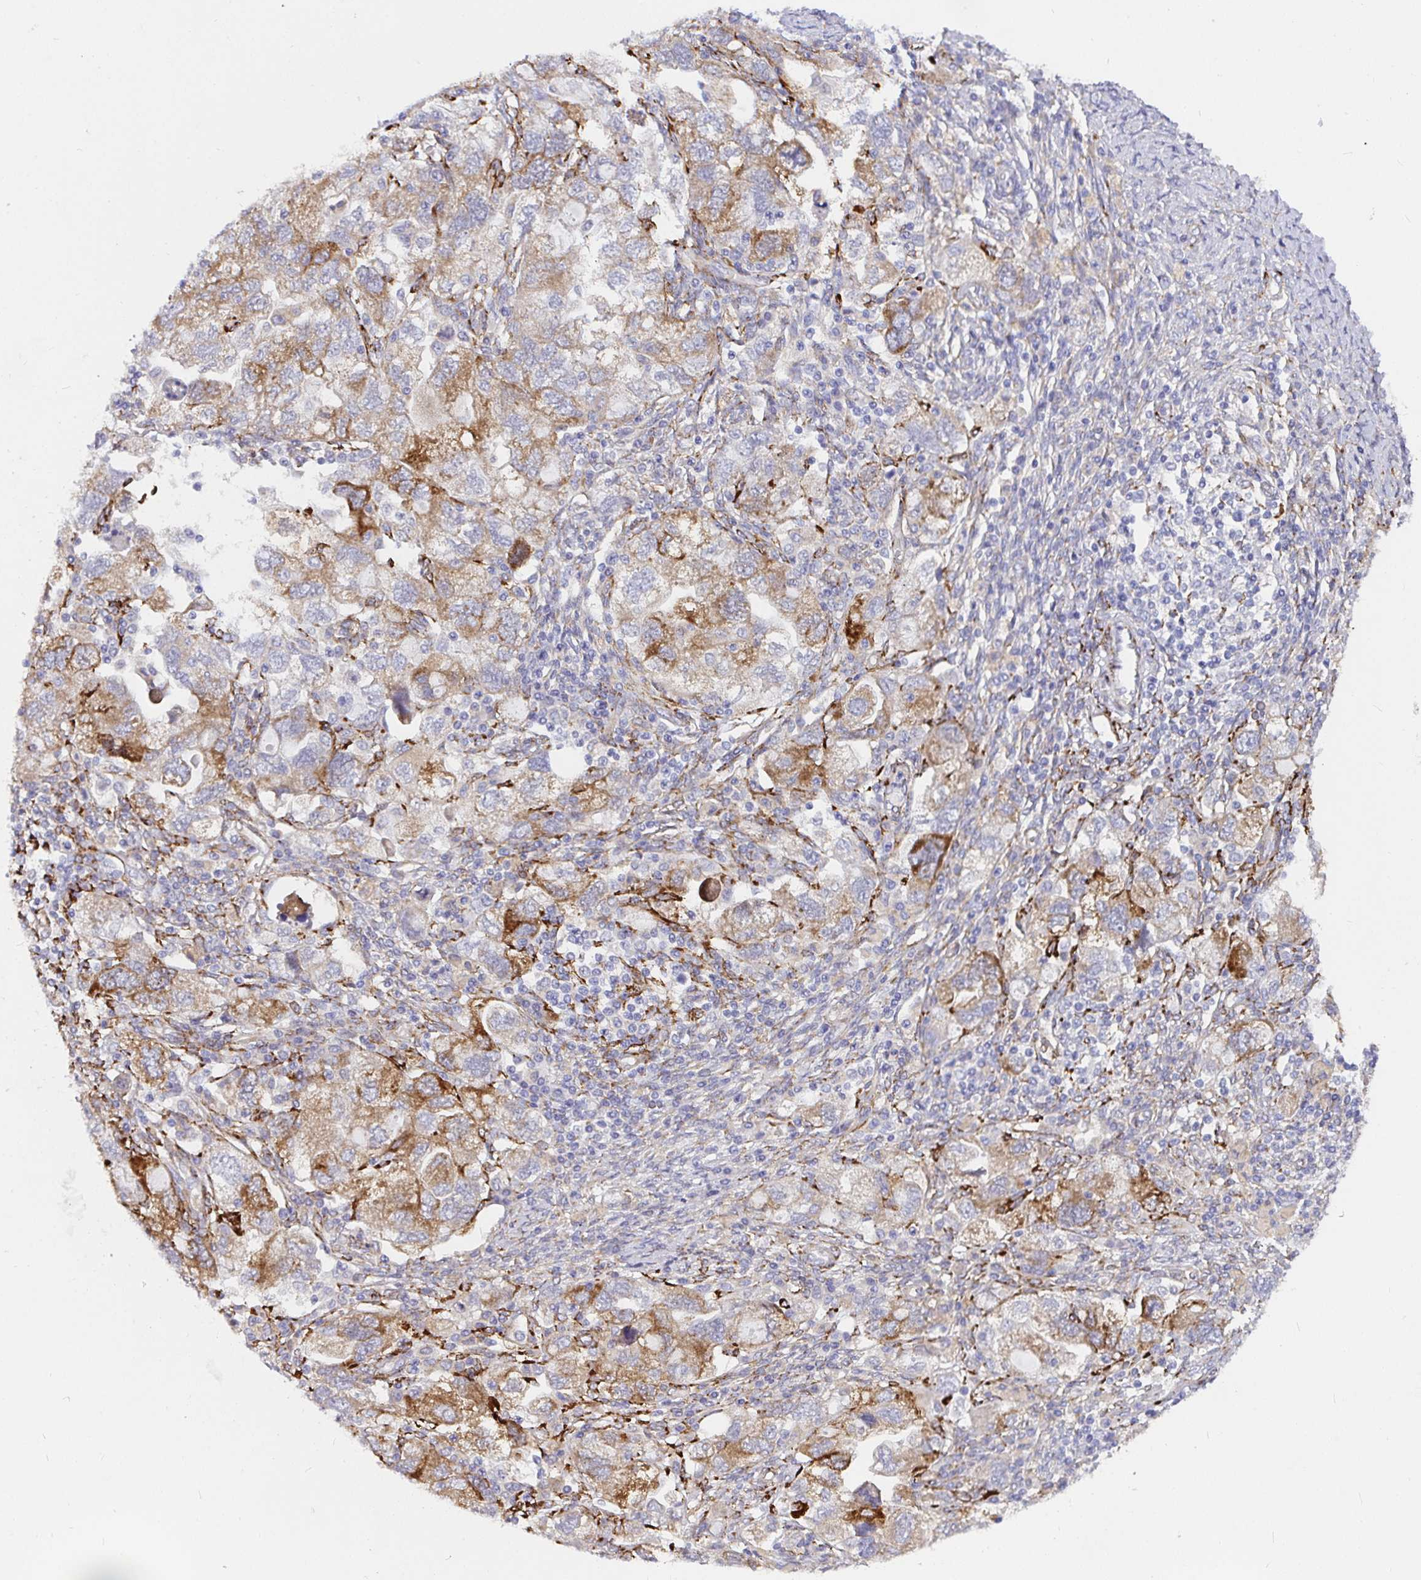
{"staining": {"intensity": "moderate", "quantity": "25%-75%", "location": "cytoplasmic/membranous"}, "tissue": "ovarian cancer", "cell_type": "Tumor cells", "image_type": "cancer", "snomed": [{"axis": "morphology", "description": "Carcinoma, NOS"}, {"axis": "morphology", "description": "Cystadenocarcinoma, serous, NOS"}, {"axis": "topography", "description": "Ovary"}], "caption": "Moderate cytoplasmic/membranous protein positivity is present in about 25%-75% of tumor cells in ovarian cancer (serous cystadenocarcinoma).", "gene": "P4HA2", "patient": {"sex": "female", "age": 69}}